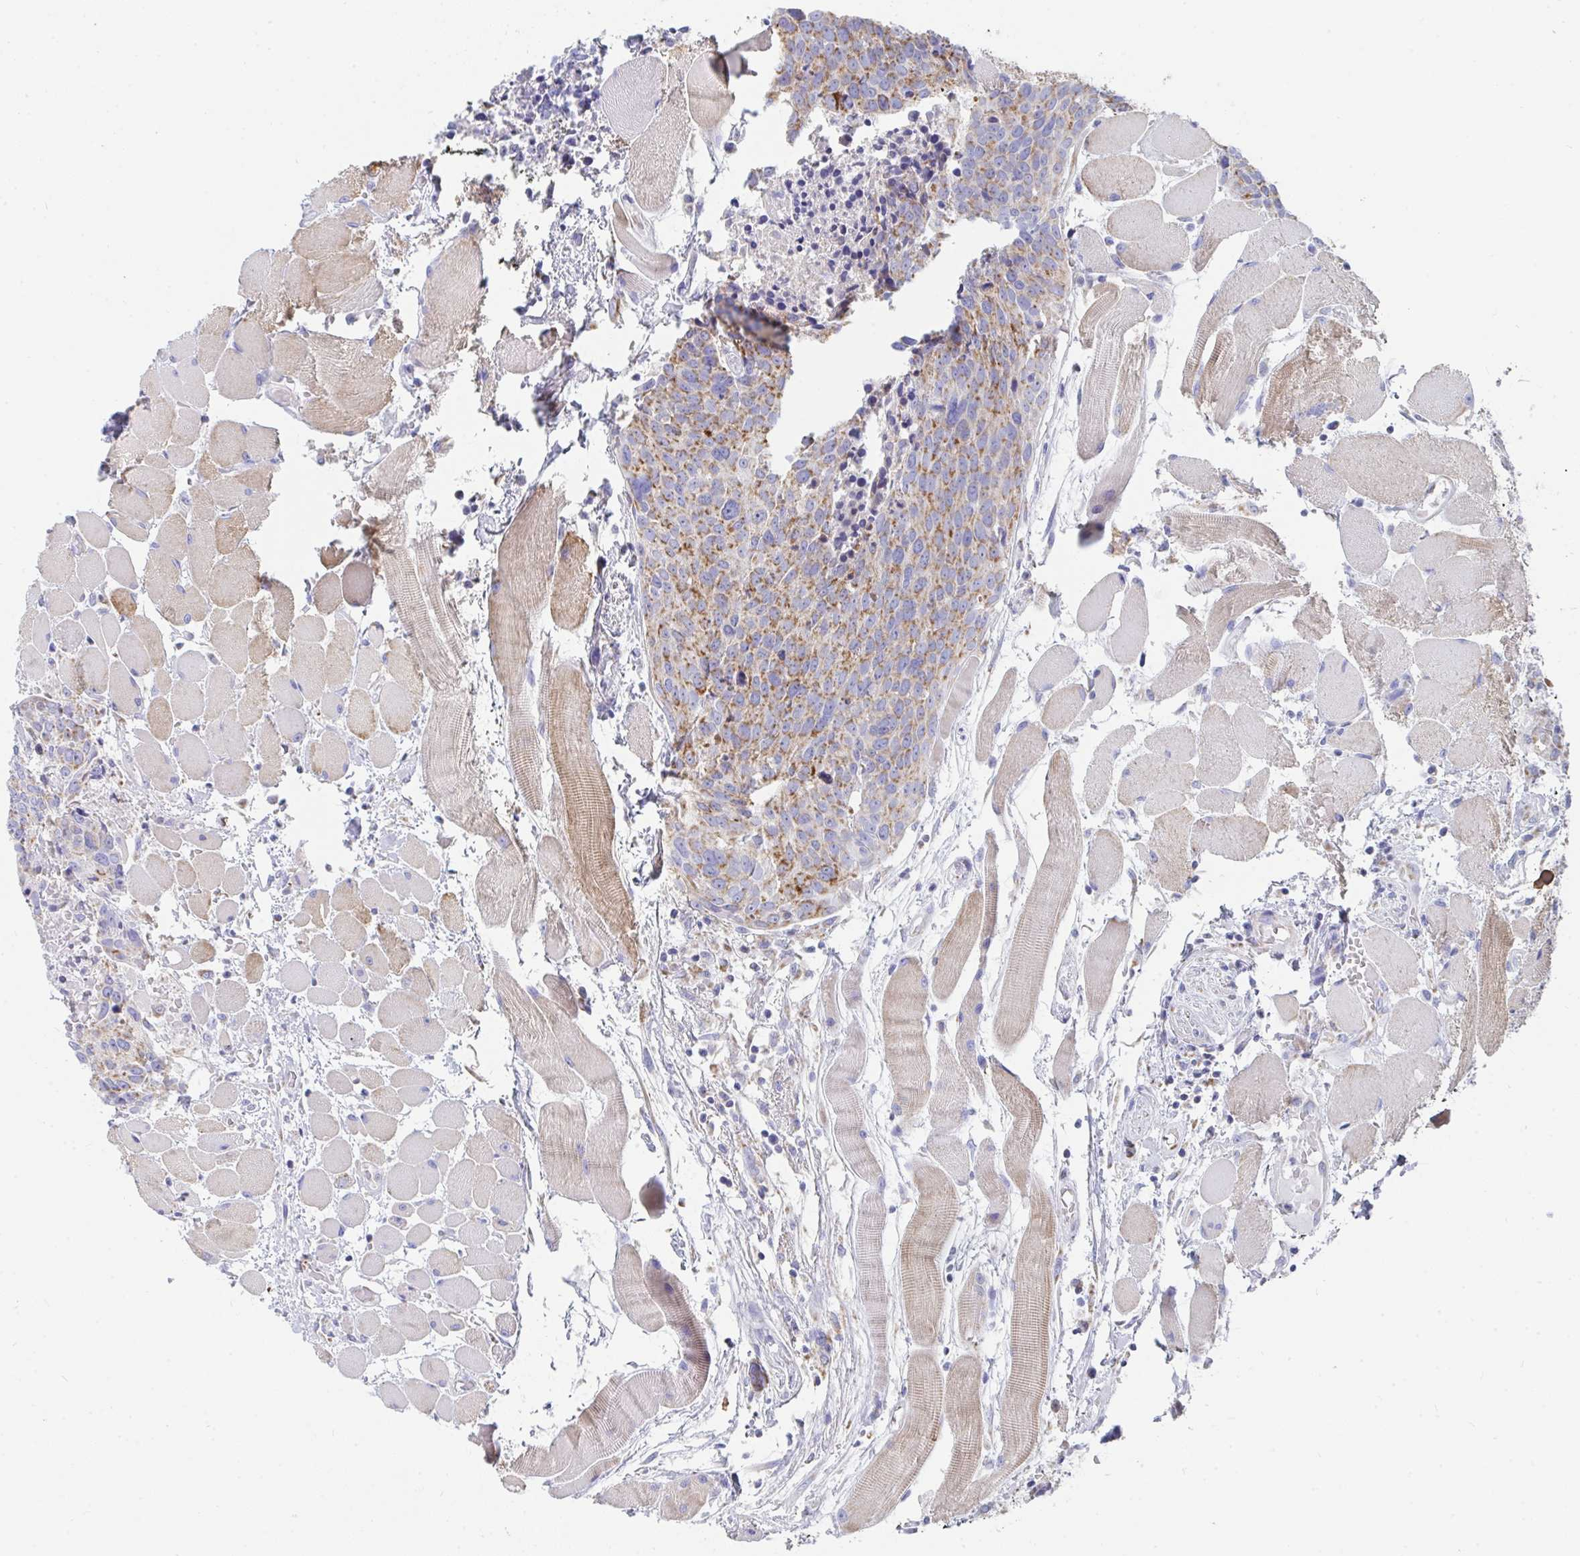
{"staining": {"intensity": "moderate", "quantity": "<25%", "location": "cytoplasmic/membranous"}, "tissue": "head and neck cancer", "cell_type": "Tumor cells", "image_type": "cancer", "snomed": [{"axis": "morphology", "description": "Squamous cell carcinoma, NOS"}, {"axis": "topography", "description": "Oral tissue"}, {"axis": "topography", "description": "Head-Neck"}], "caption": "Tumor cells reveal low levels of moderate cytoplasmic/membranous staining in approximately <25% of cells in head and neck cancer.", "gene": "AIFM1", "patient": {"sex": "male", "age": 64}}